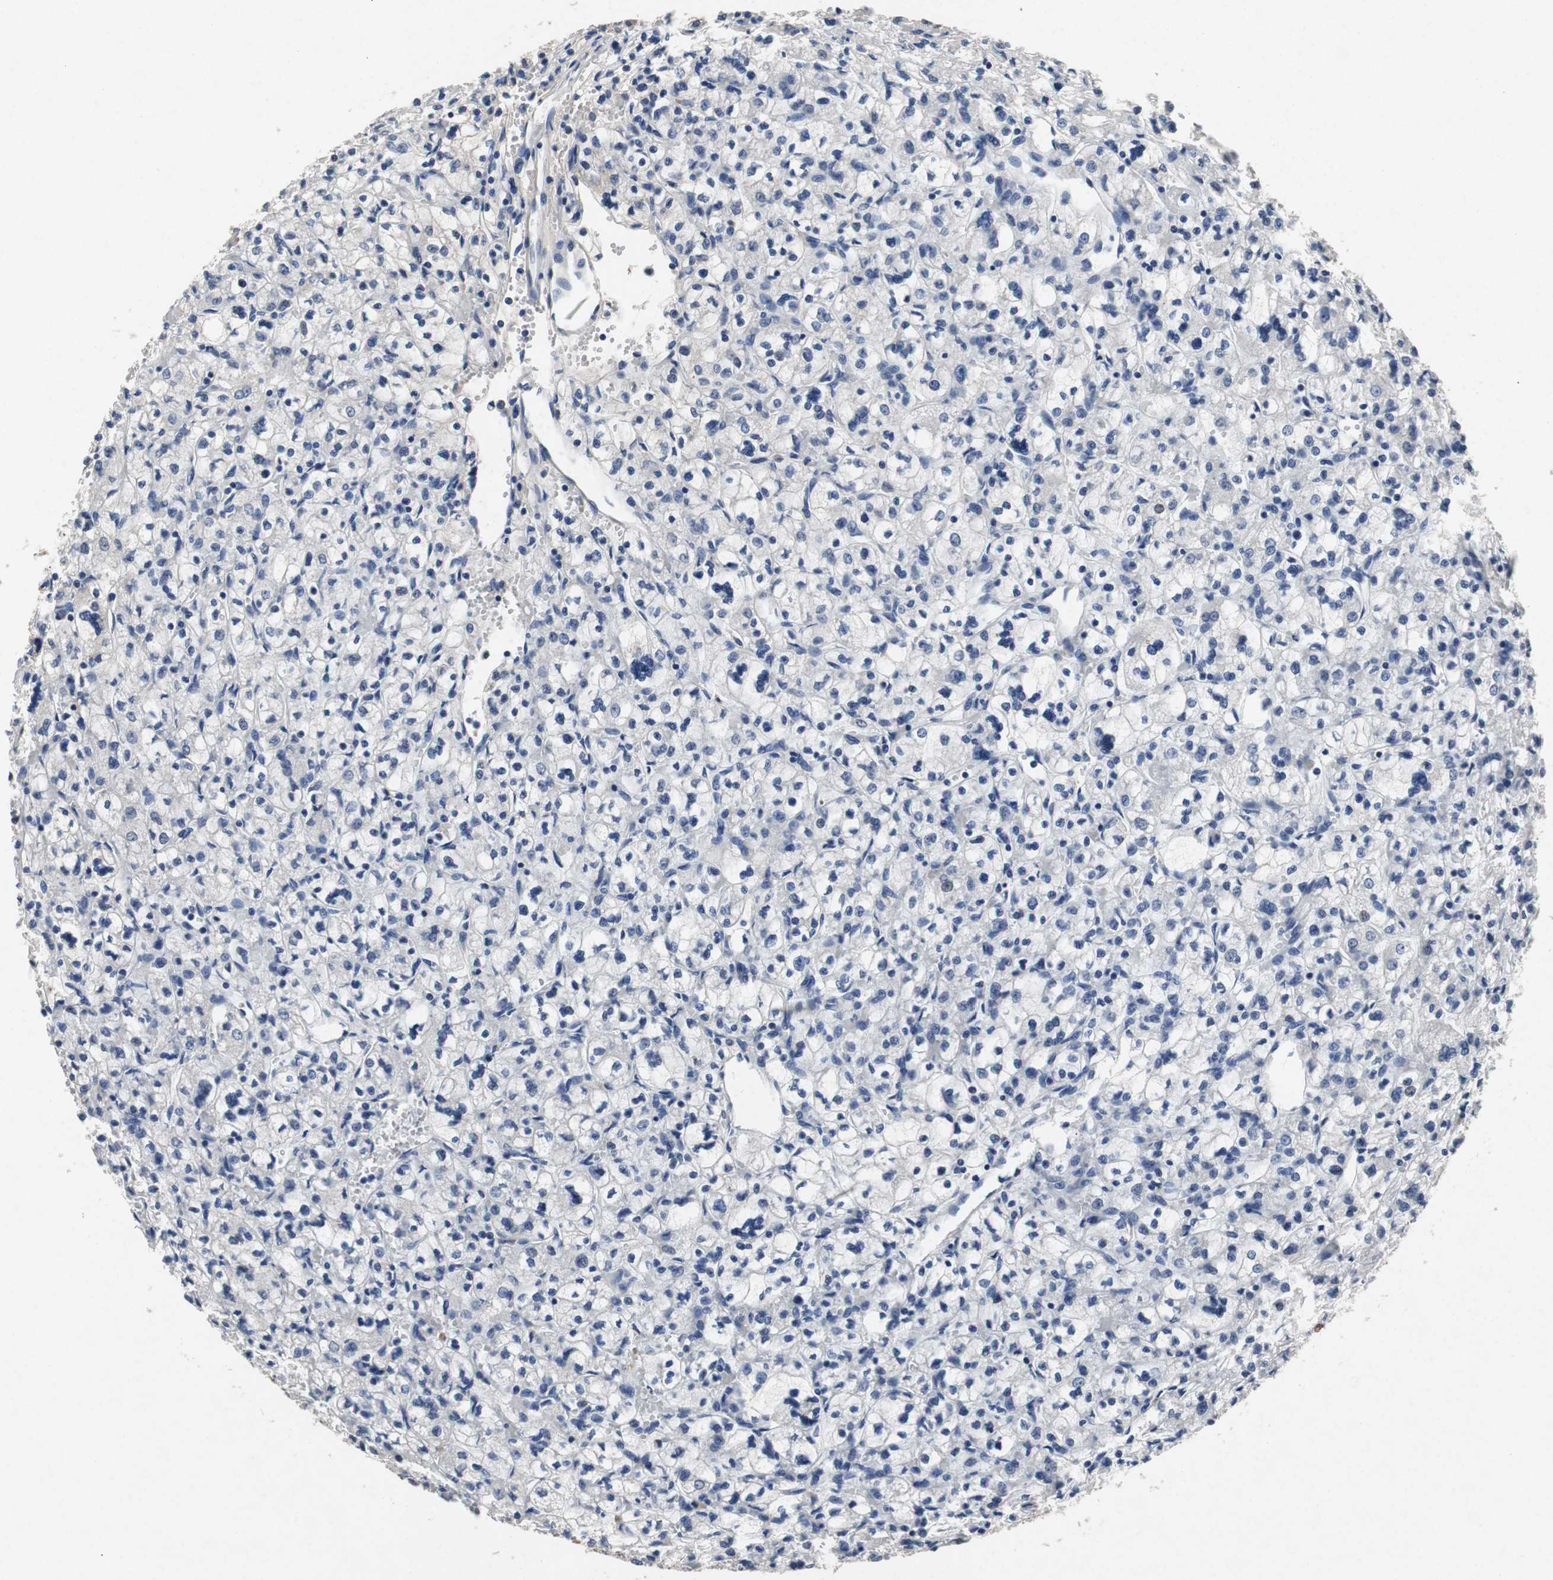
{"staining": {"intensity": "negative", "quantity": "none", "location": "none"}, "tissue": "renal cancer", "cell_type": "Tumor cells", "image_type": "cancer", "snomed": [{"axis": "morphology", "description": "Adenocarcinoma, NOS"}, {"axis": "topography", "description": "Kidney"}], "caption": "Immunohistochemistry (IHC) image of adenocarcinoma (renal) stained for a protein (brown), which demonstrates no expression in tumor cells. (DAB IHC with hematoxylin counter stain).", "gene": "TP63", "patient": {"sex": "female", "age": 83}}